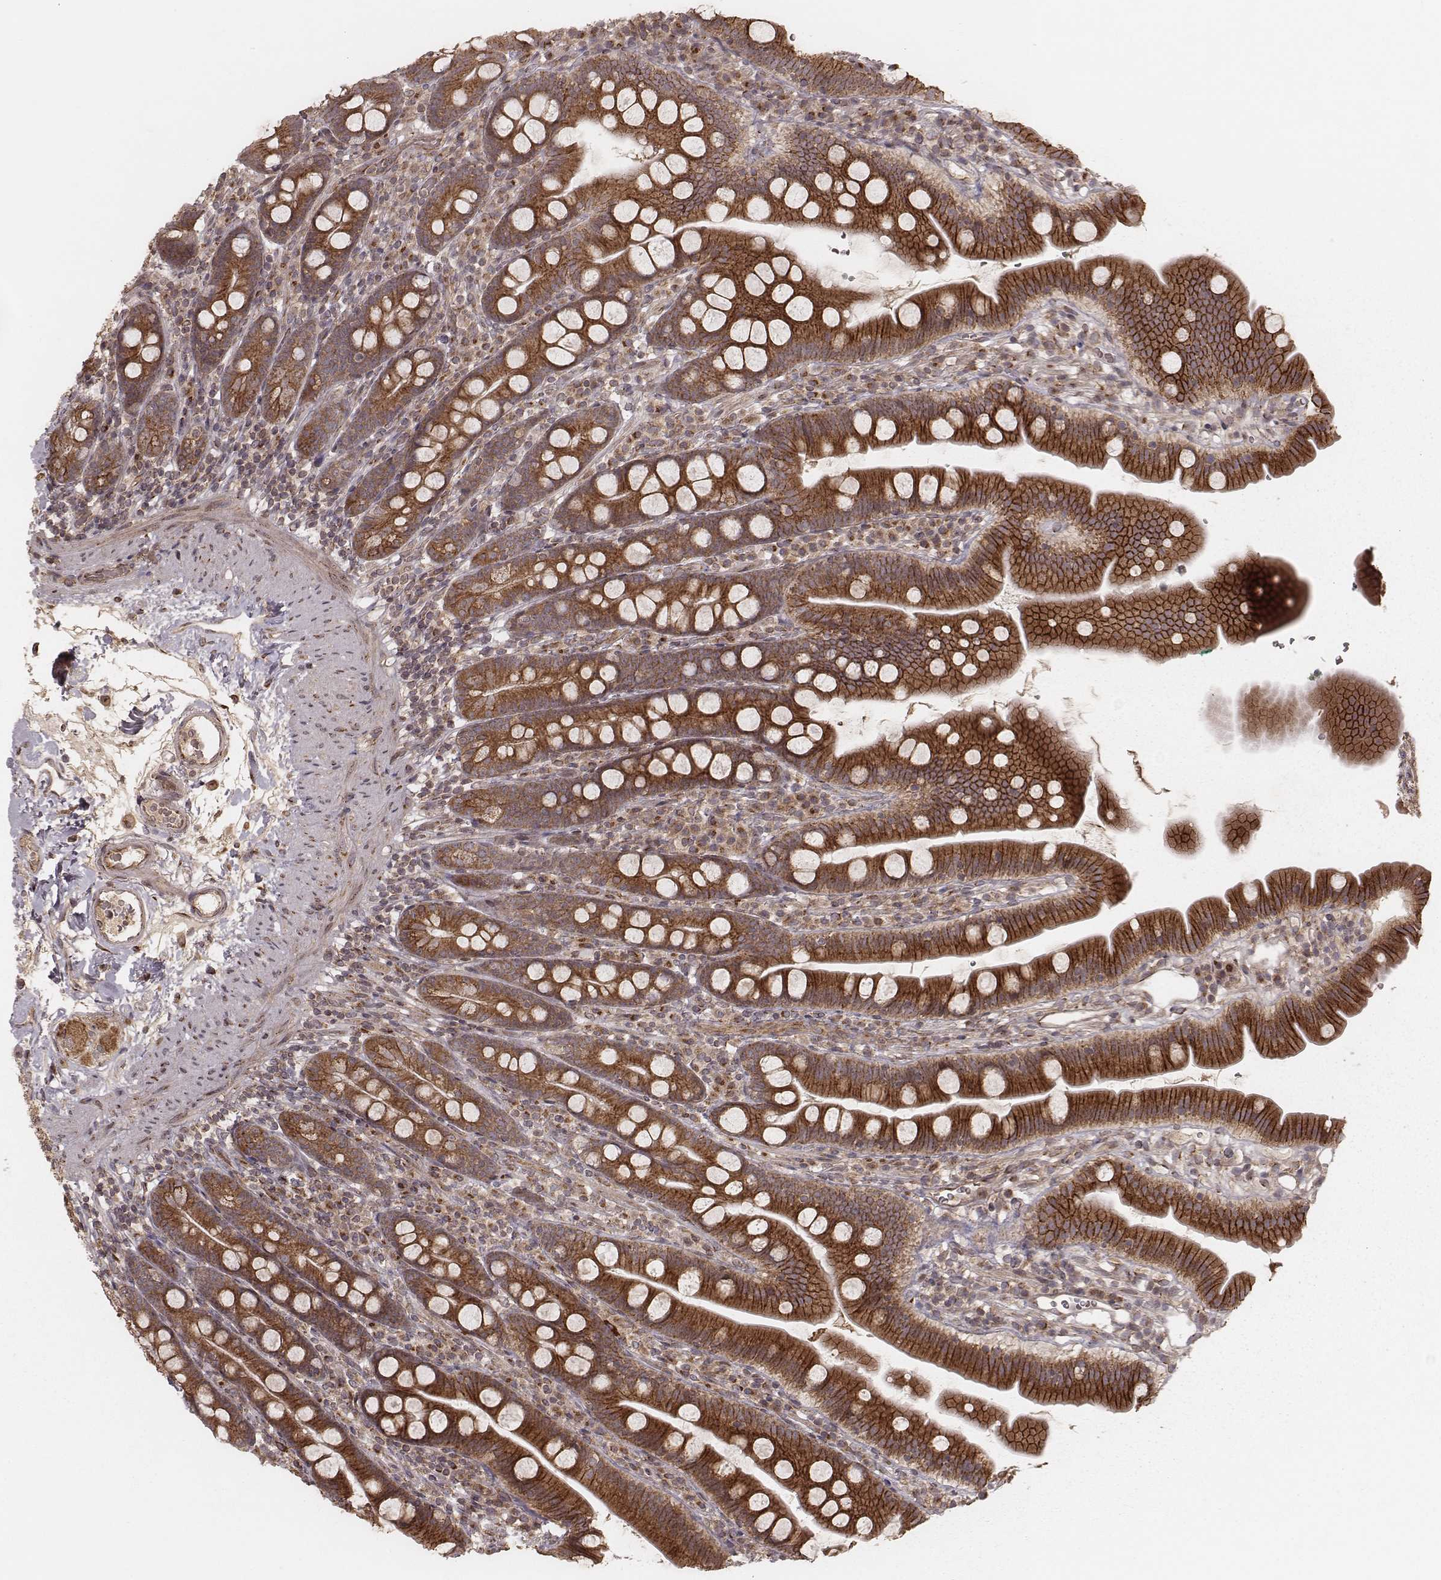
{"staining": {"intensity": "strong", "quantity": ">75%", "location": "cytoplasmic/membranous"}, "tissue": "duodenum", "cell_type": "Glandular cells", "image_type": "normal", "snomed": [{"axis": "morphology", "description": "Normal tissue, NOS"}, {"axis": "topography", "description": "Duodenum"}], "caption": "Strong cytoplasmic/membranous staining is identified in approximately >75% of glandular cells in unremarkable duodenum.", "gene": "MYO19", "patient": {"sex": "female", "age": 67}}